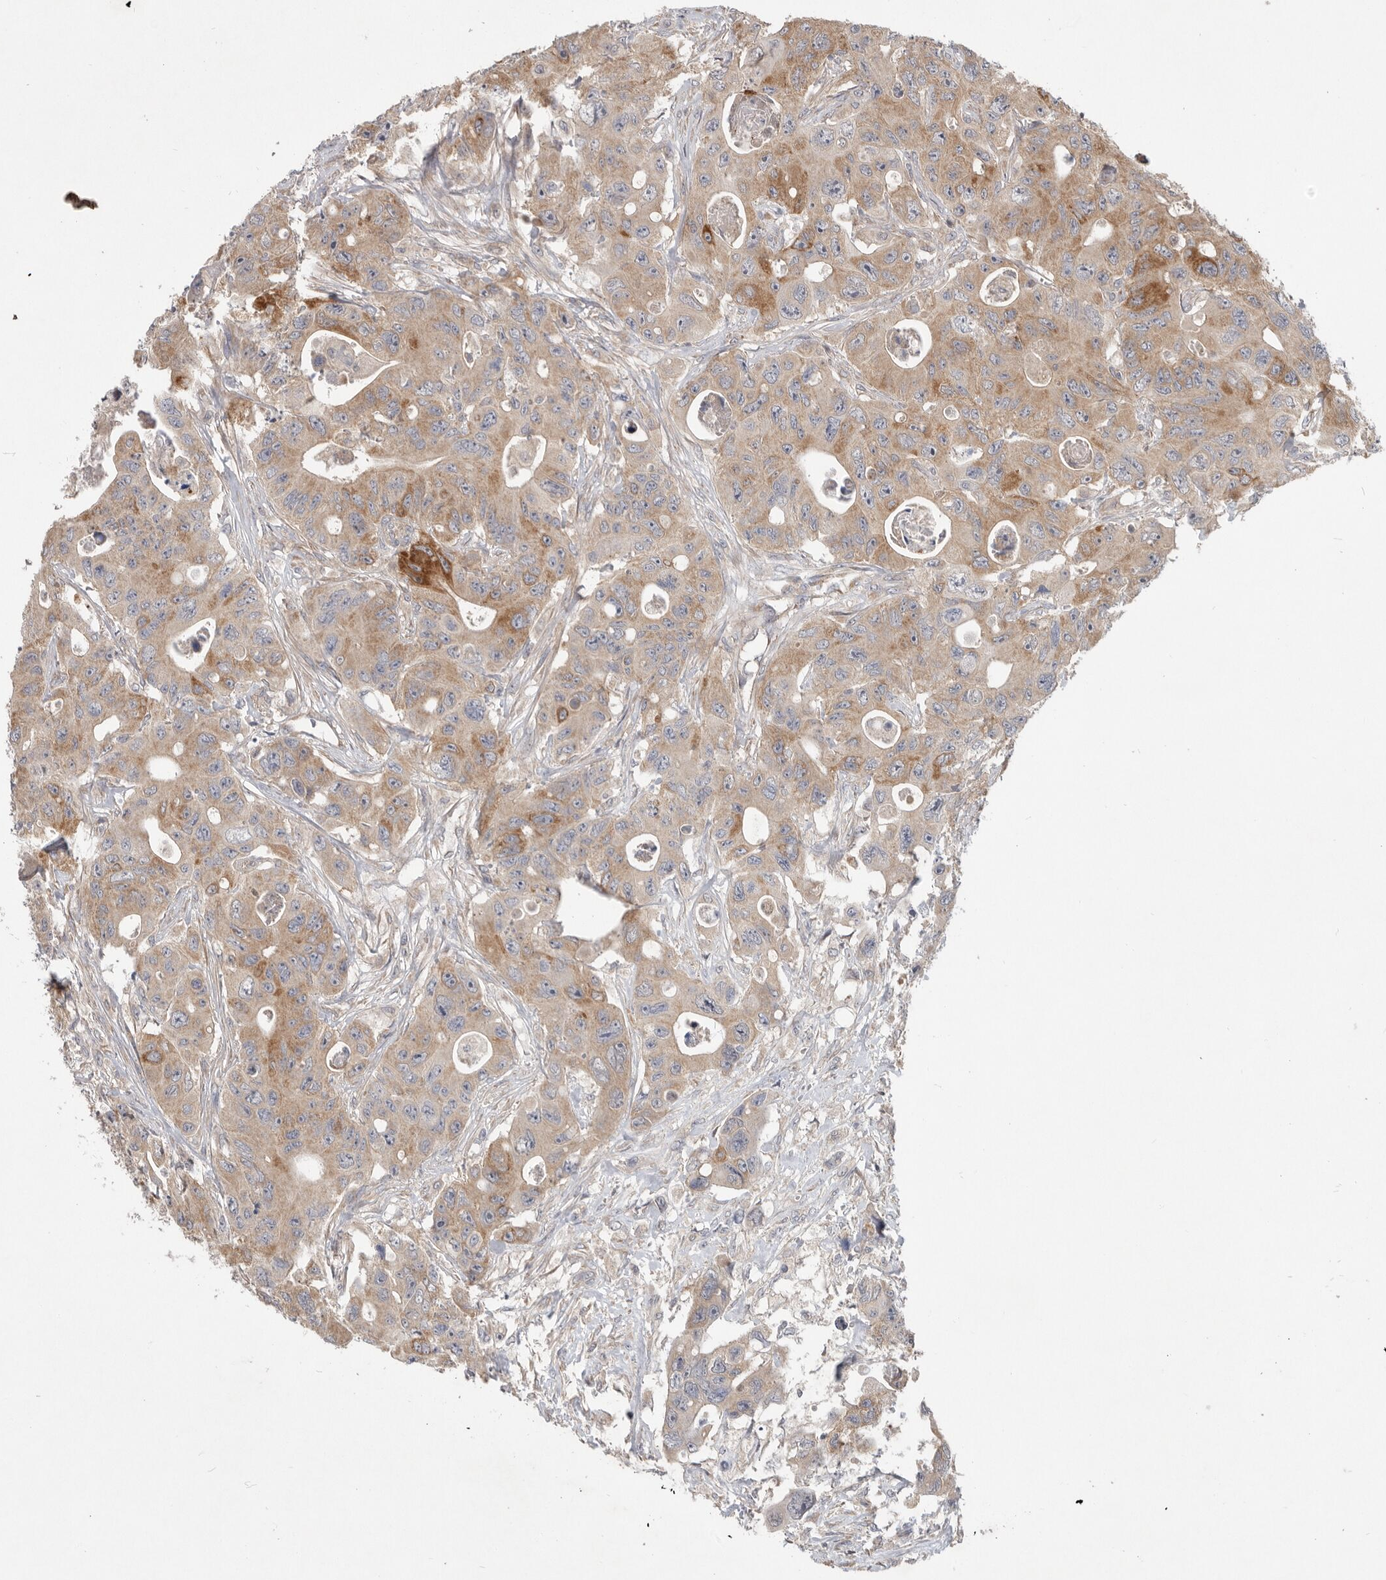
{"staining": {"intensity": "moderate", "quantity": ">75%", "location": "cytoplasmic/membranous"}, "tissue": "colorectal cancer", "cell_type": "Tumor cells", "image_type": "cancer", "snomed": [{"axis": "morphology", "description": "Adenocarcinoma, NOS"}, {"axis": "topography", "description": "Colon"}], "caption": "DAB immunohistochemical staining of colorectal cancer (adenocarcinoma) demonstrates moderate cytoplasmic/membranous protein expression in approximately >75% of tumor cells. Ihc stains the protein of interest in brown and the nuclei are stained blue.", "gene": "MTFR1L", "patient": {"sex": "female", "age": 46}}